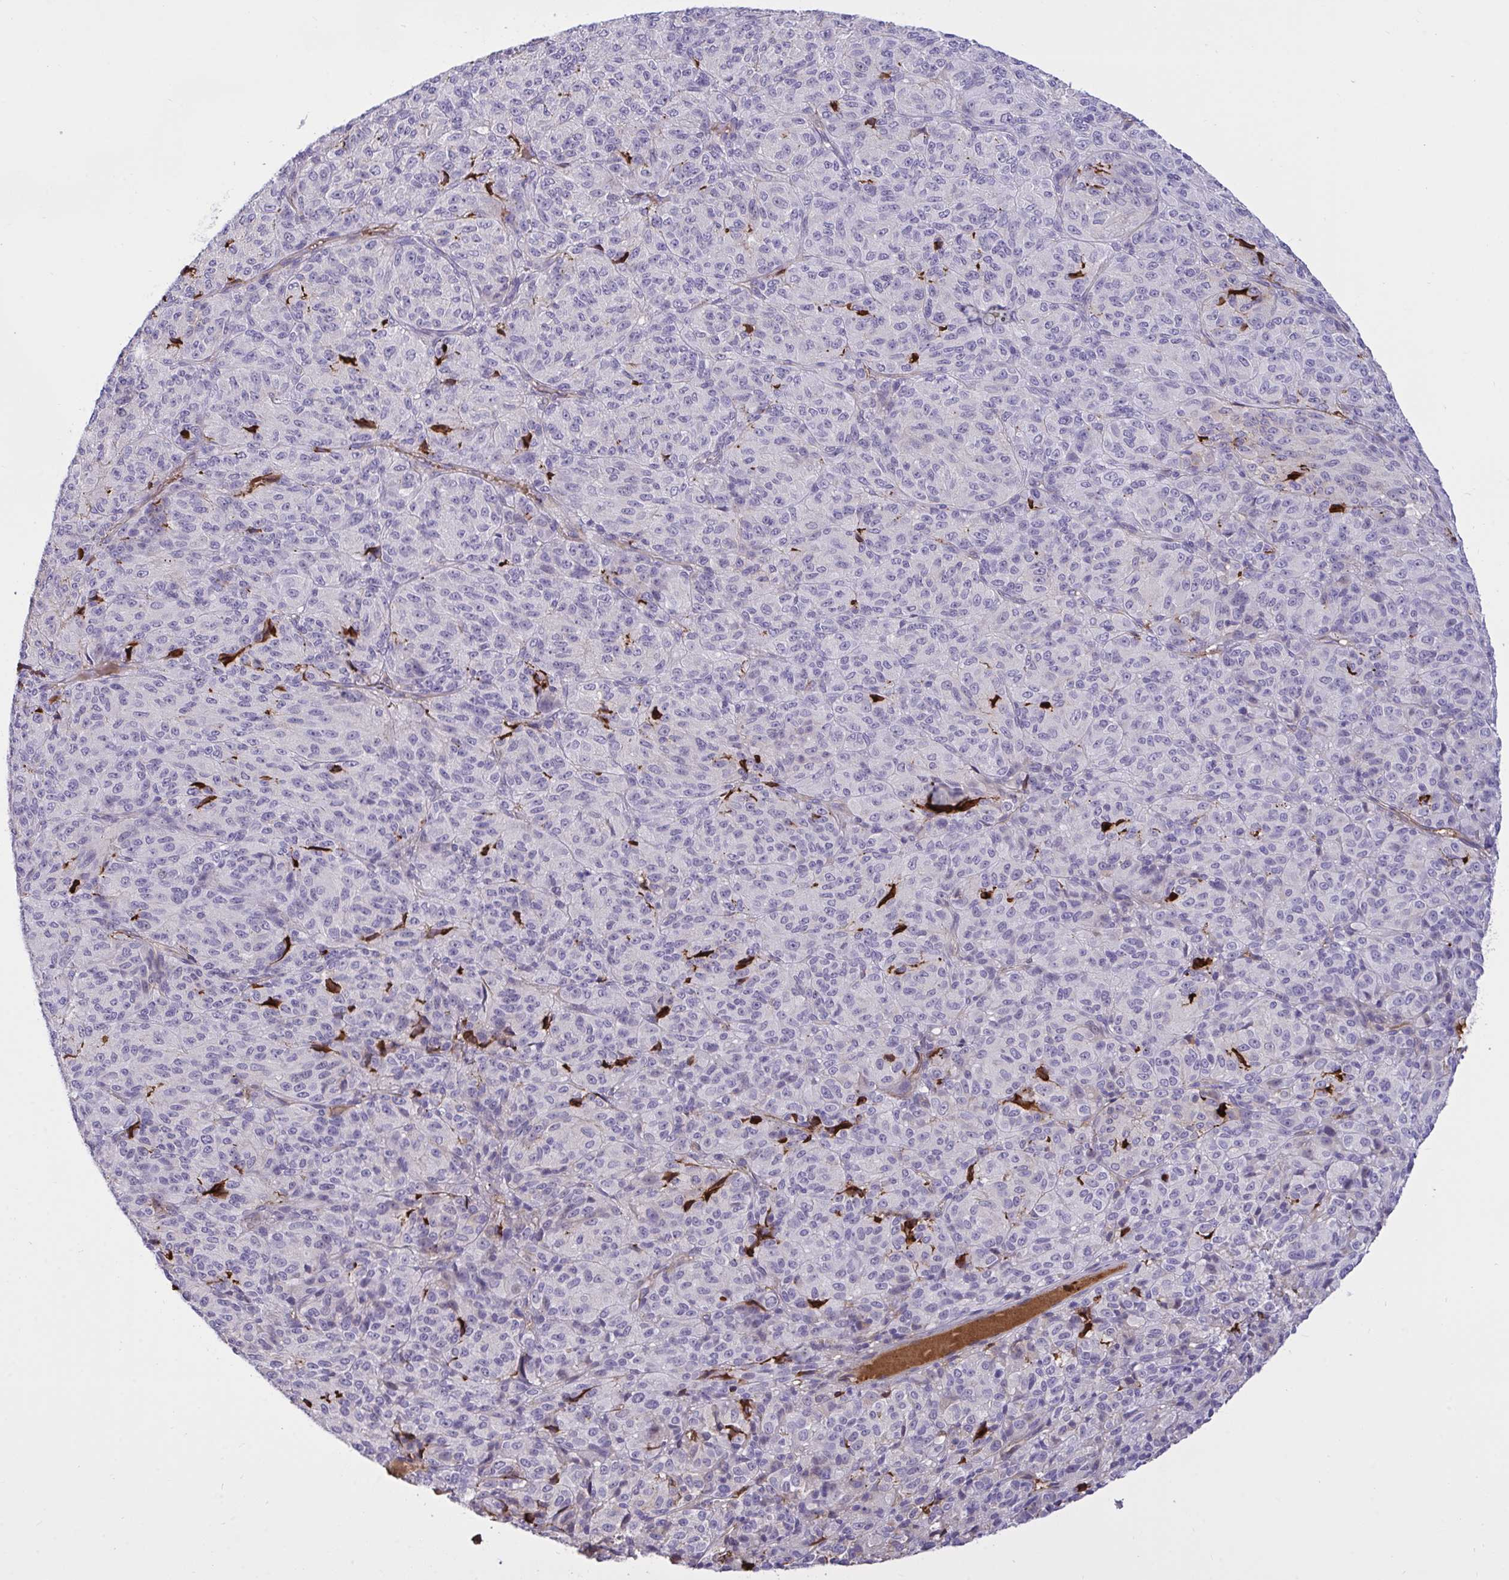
{"staining": {"intensity": "negative", "quantity": "none", "location": "none"}, "tissue": "melanoma", "cell_type": "Tumor cells", "image_type": "cancer", "snomed": [{"axis": "morphology", "description": "Malignant melanoma, Metastatic site"}, {"axis": "topography", "description": "Brain"}], "caption": "There is no significant expression in tumor cells of melanoma. (Immunohistochemistry (ihc), brightfield microscopy, high magnification).", "gene": "F2", "patient": {"sex": "female", "age": 56}}